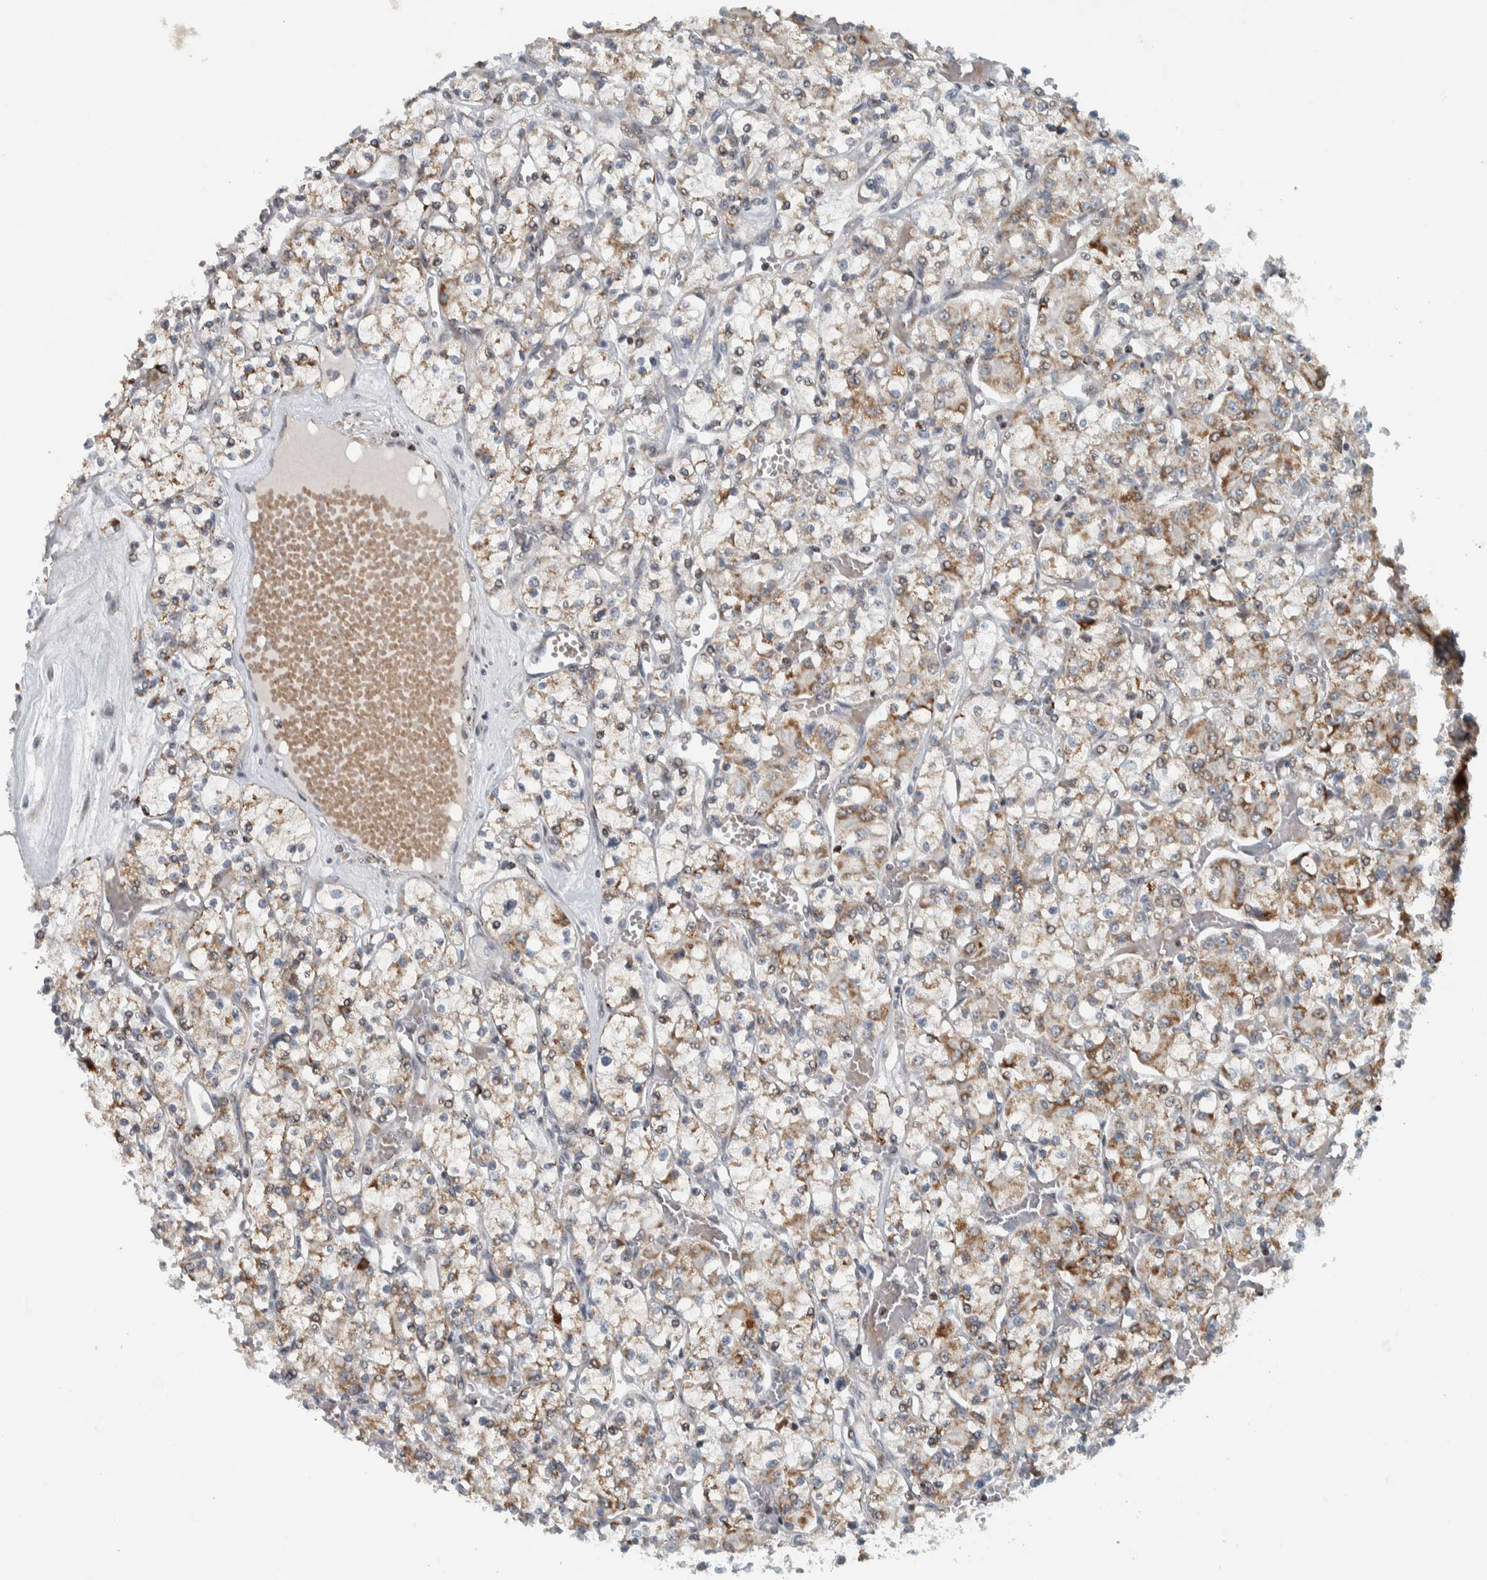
{"staining": {"intensity": "moderate", "quantity": ">75%", "location": "cytoplasmic/membranous"}, "tissue": "renal cancer", "cell_type": "Tumor cells", "image_type": "cancer", "snomed": [{"axis": "morphology", "description": "Adenocarcinoma, NOS"}, {"axis": "topography", "description": "Kidney"}], "caption": "There is medium levels of moderate cytoplasmic/membranous staining in tumor cells of renal adenocarcinoma, as demonstrated by immunohistochemical staining (brown color).", "gene": "PPM1K", "patient": {"sex": "female", "age": 59}}